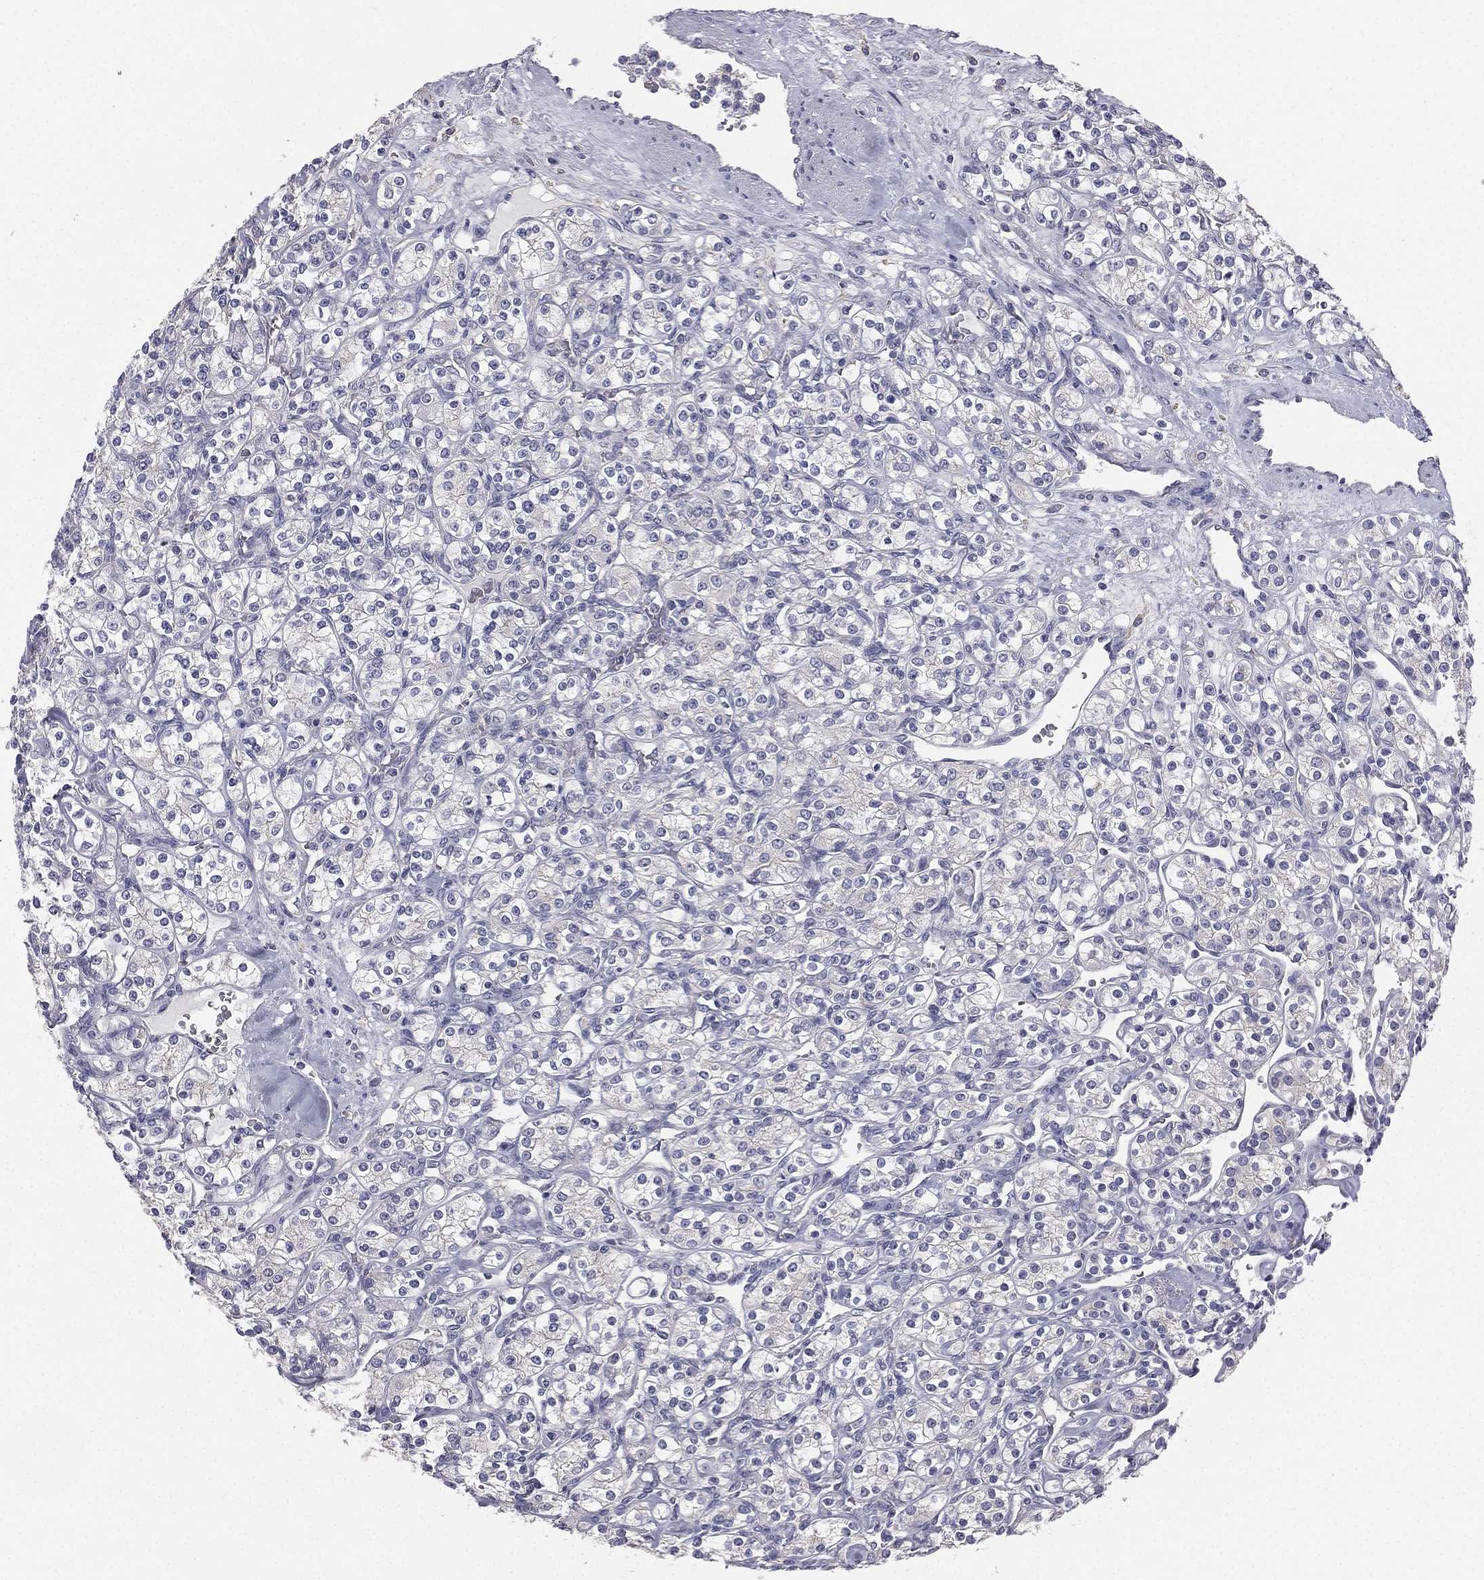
{"staining": {"intensity": "negative", "quantity": "none", "location": "none"}, "tissue": "renal cancer", "cell_type": "Tumor cells", "image_type": "cancer", "snomed": [{"axis": "morphology", "description": "Adenocarcinoma, NOS"}, {"axis": "topography", "description": "Kidney"}], "caption": "Human renal cancer stained for a protein using IHC demonstrates no positivity in tumor cells.", "gene": "MUC13", "patient": {"sex": "male", "age": 77}}